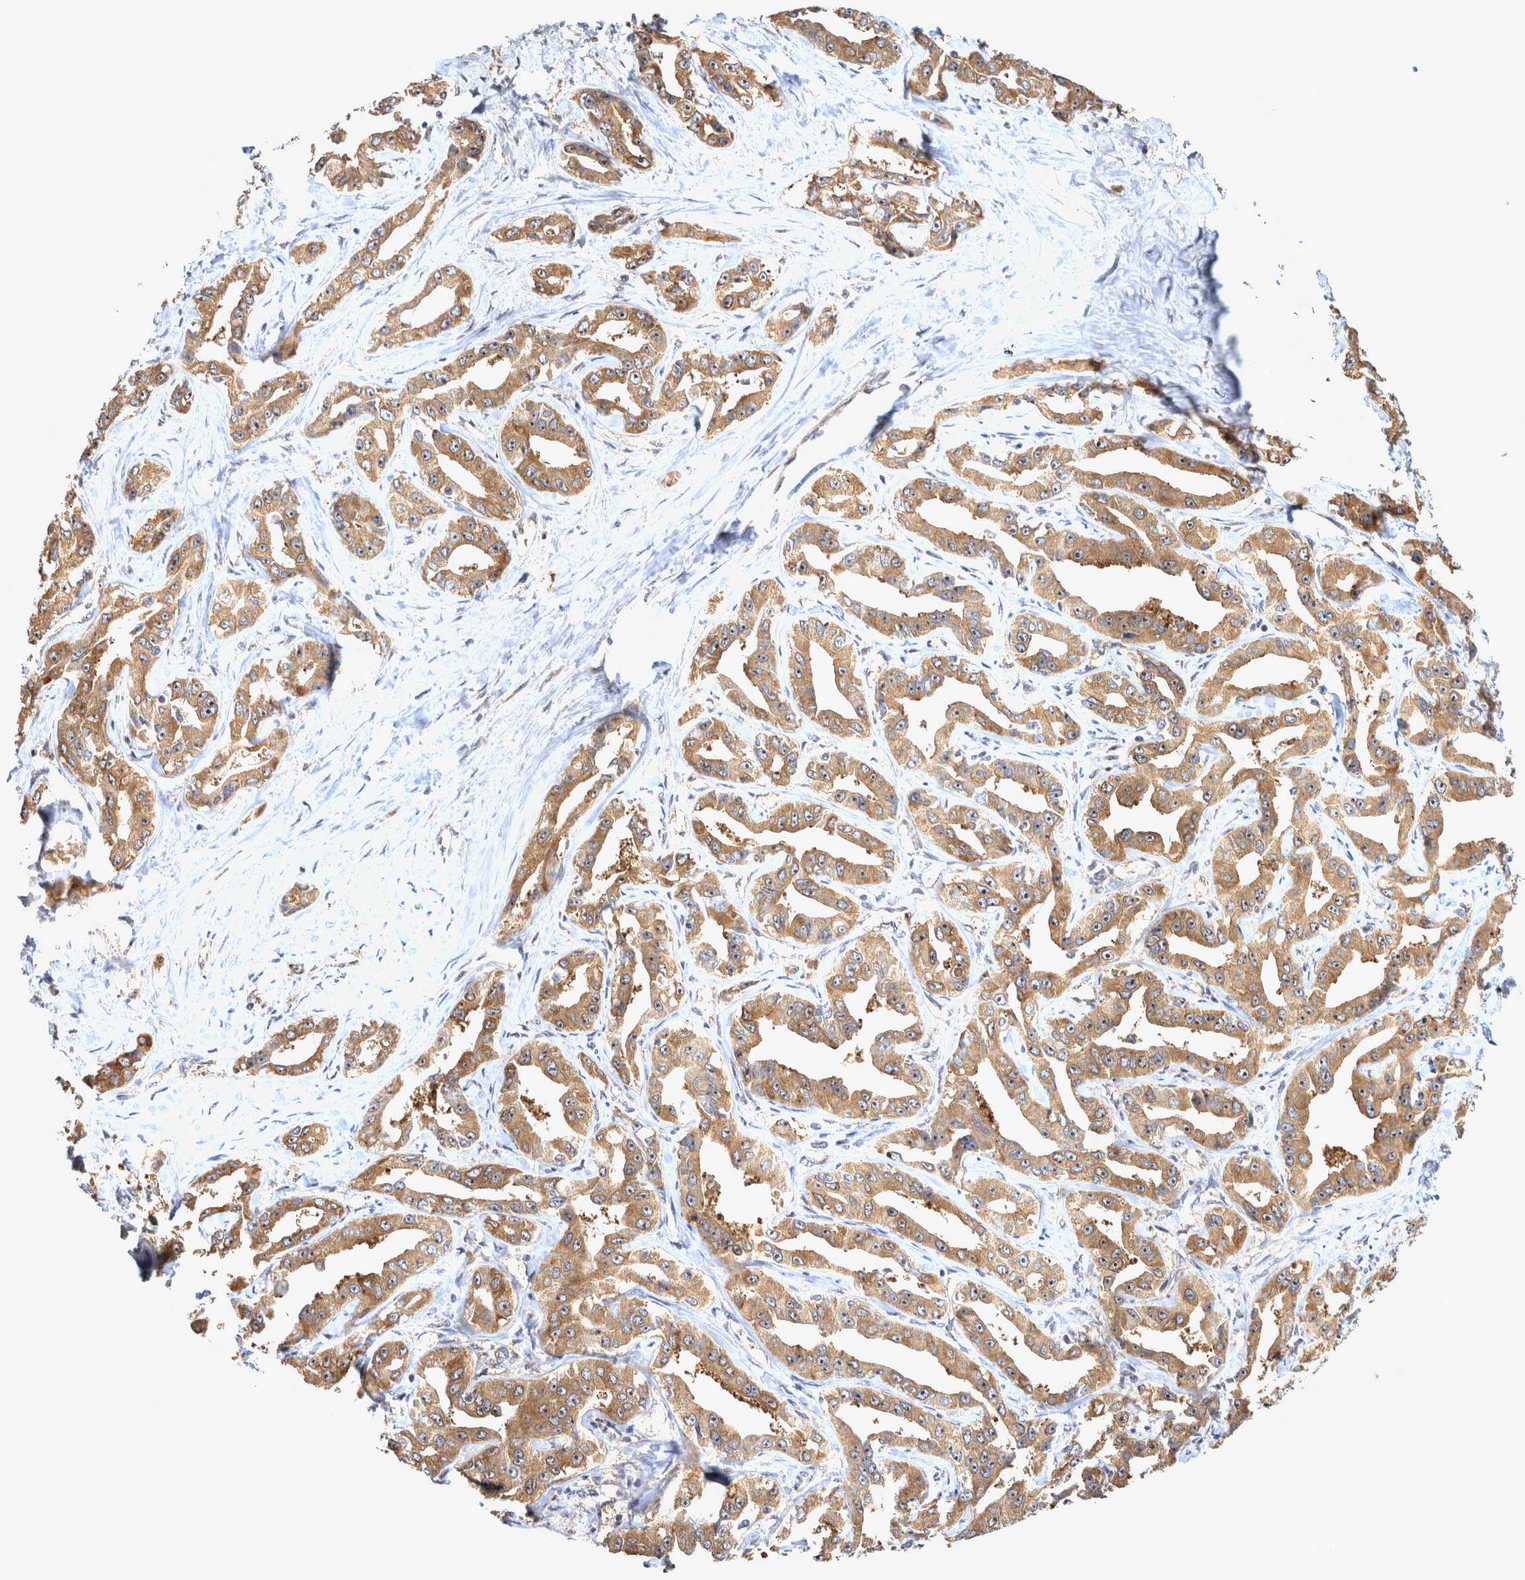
{"staining": {"intensity": "moderate", "quantity": ">75%", "location": "cytoplasmic/membranous,nuclear"}, "tissue": "liver cancer", "cell_type": "Tumor cells", "image_type": "cancer", "snomed": [{"axis": "morphology", "description": "Cholangiocarcinoma"}, {"axis": "topography", "description": "Liver"}], "caption": "Immunohistochemistry micrograph of liver cancer (cholangiocarcinoma) stained for a protein (brown), which displays medium levels of moderate cytoplasmic/membranous and nuclear expression in approximately >75% of tumor cells.", "gene": "ATXN2", "patient": {"sex": "male", "age": 59}}